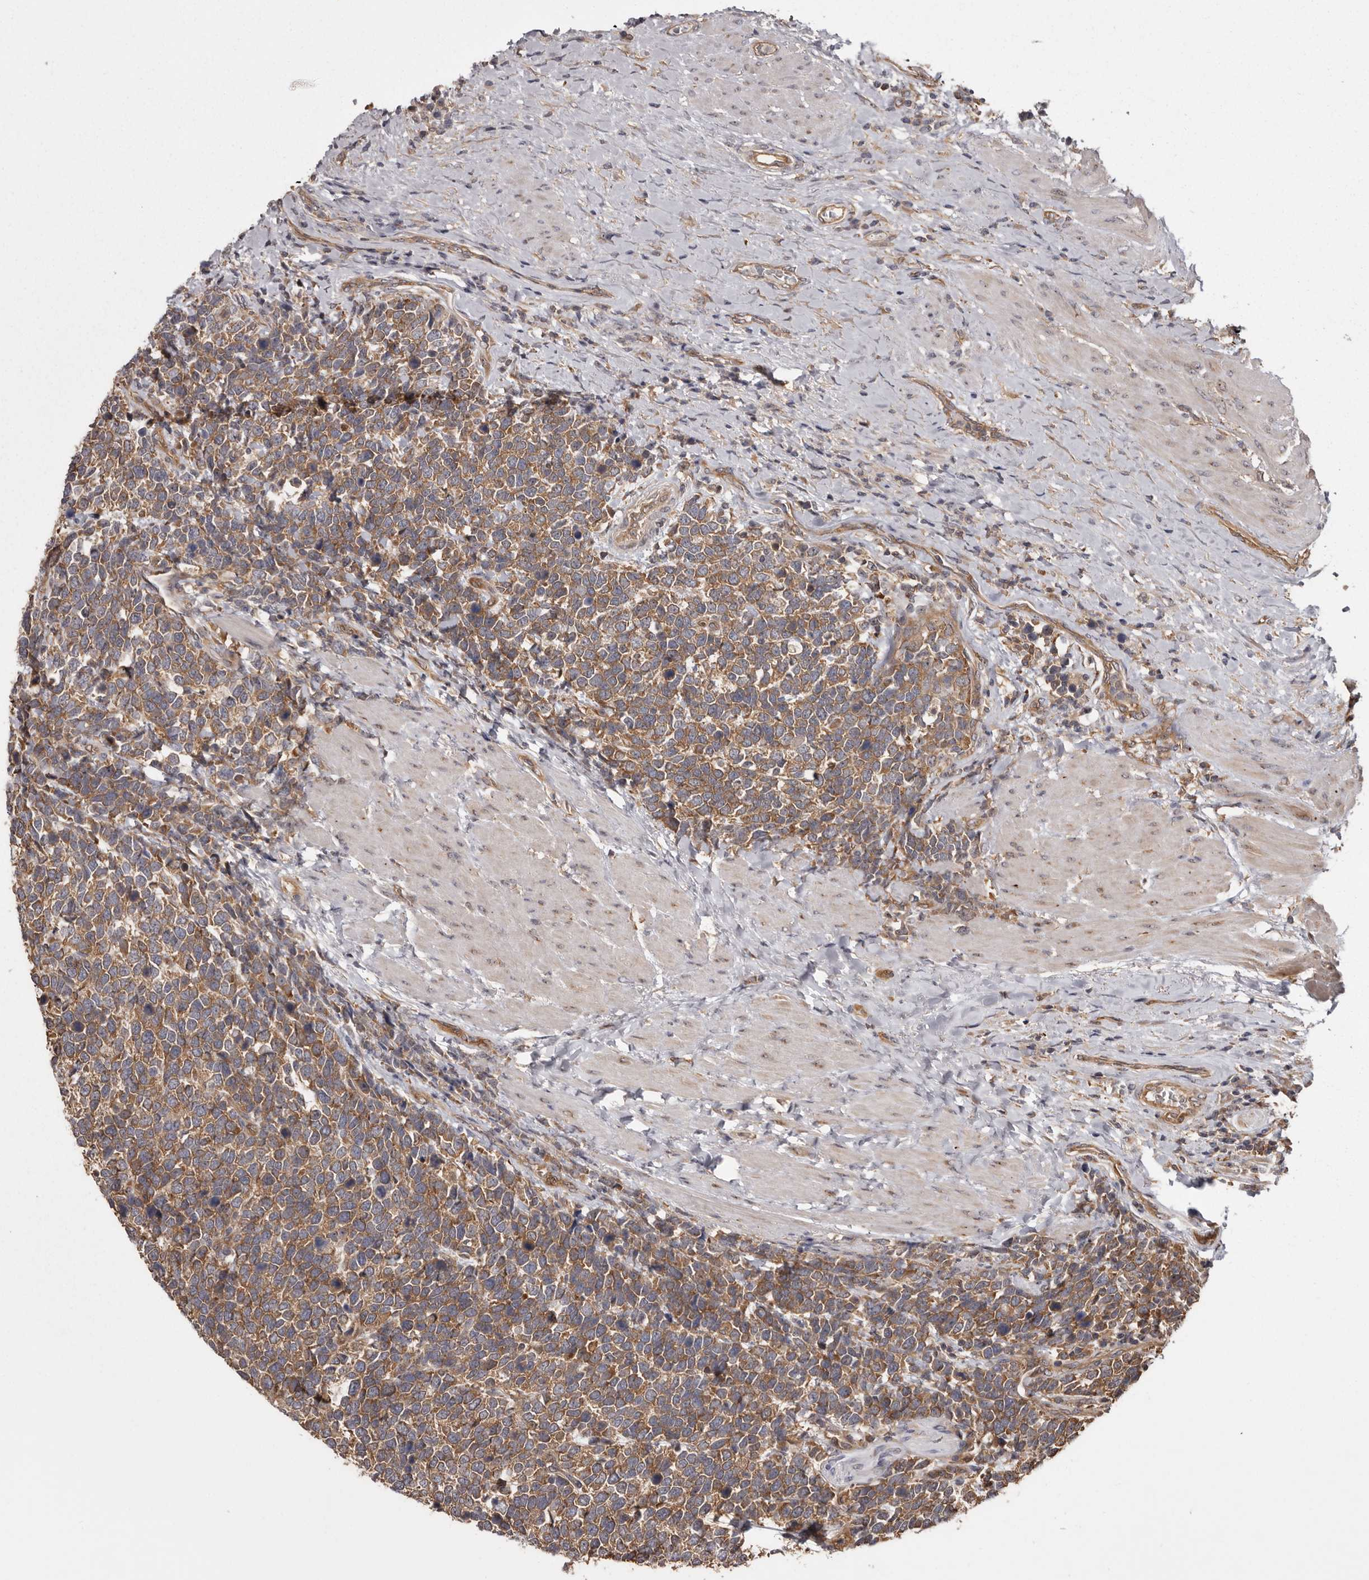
{"staining": {"intensity": "moderate", "quantity": ">75%", "location": "cytoplasmic/membranous"}, "tissue": "urothelial cancer", "cell_type": "Tumor cells", "image_type": "cancer", "snomed": [{"axis": "morphology", "description": "Urothelial carcinoma, High grade"}, {"axis": "topography", "description": "Urinary bladder"}], "caption": "Urothelial carcinoma (high-grade) was stained to show a protein in brown. There is medium levels of moderate cytoplasmic/membranous expression in approximately >75% of tumor cells.", "gene": "DARS1", "patient": {"sex": "female", "age": 82}}